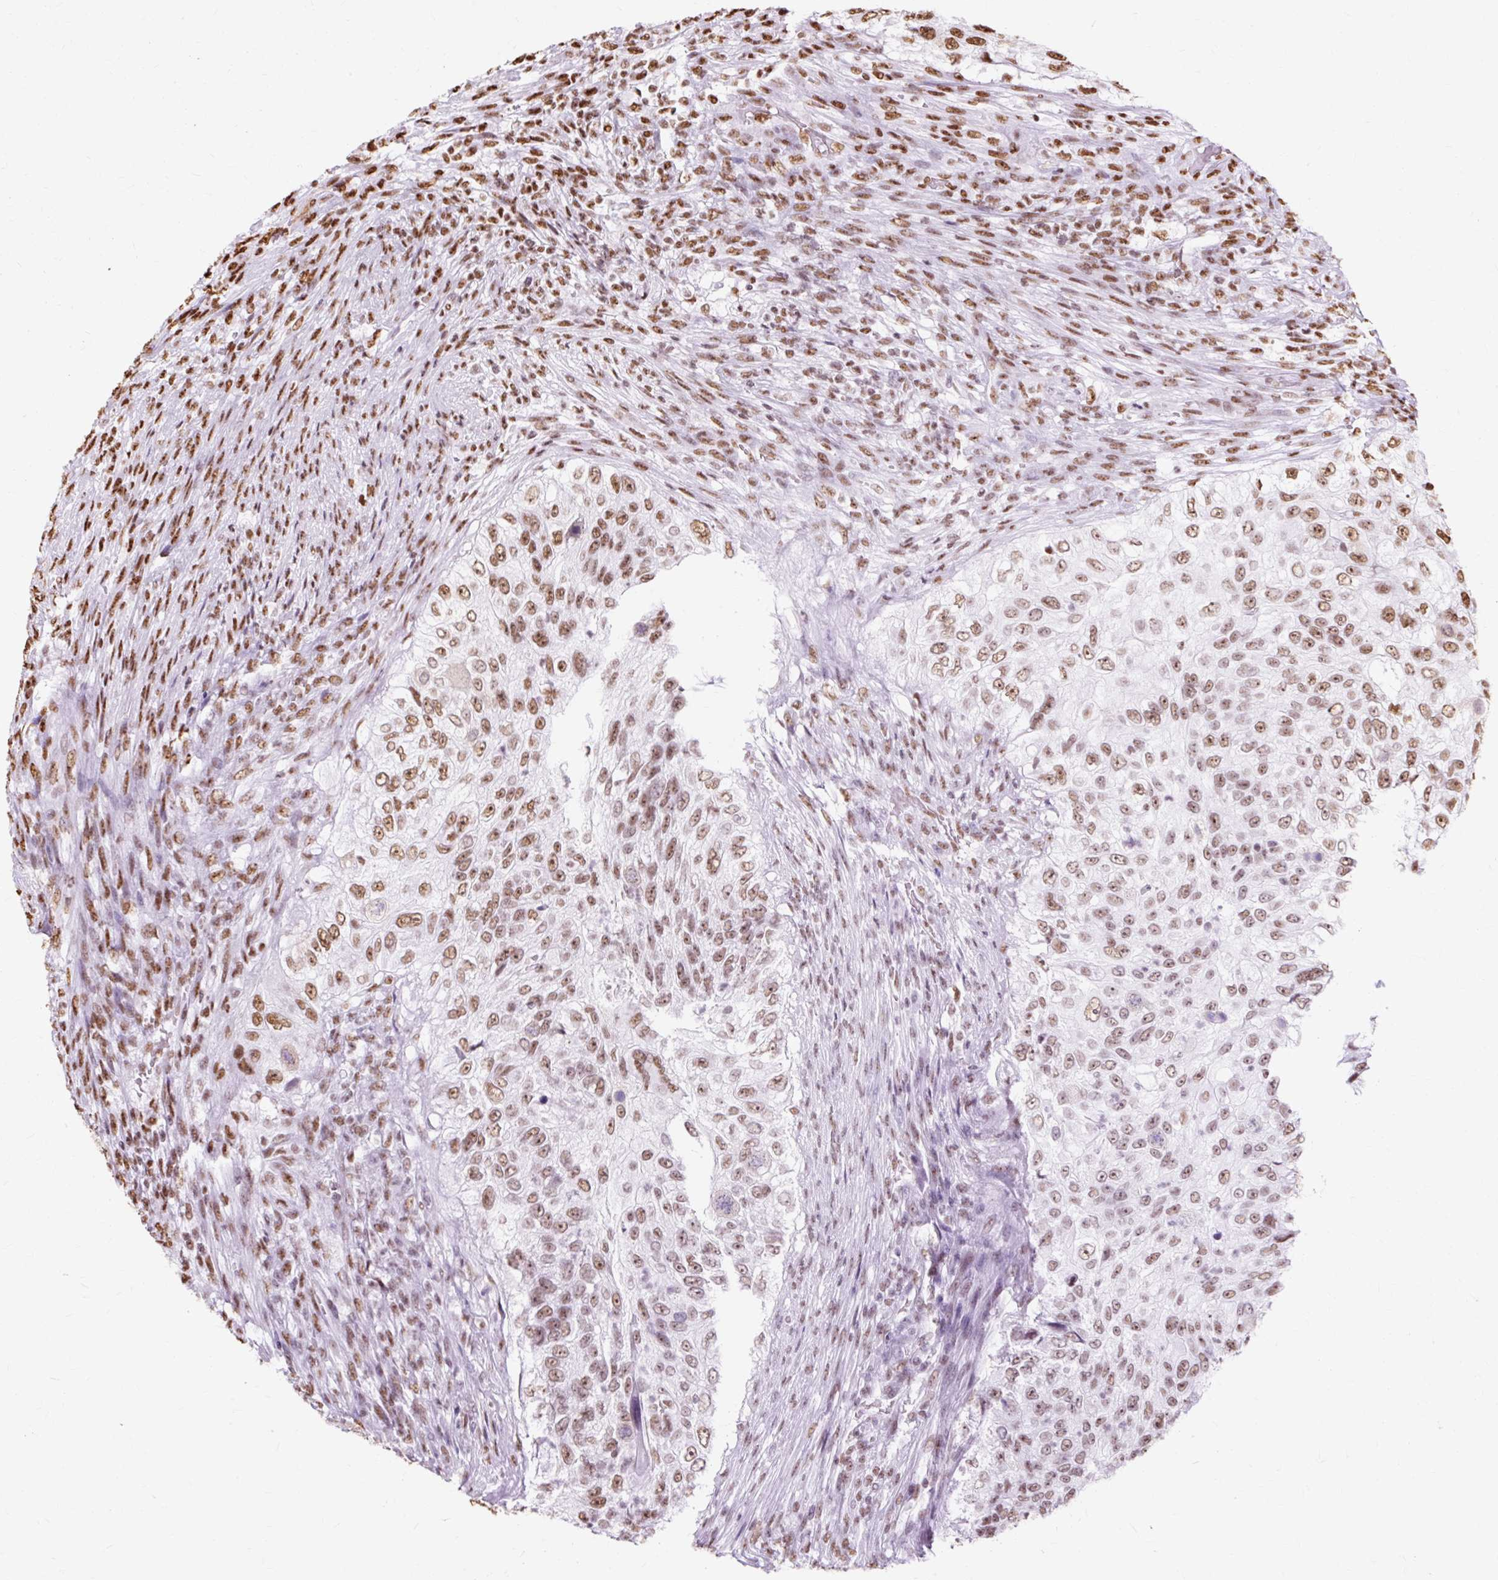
{"staining": {"intensity": "moderate", "quantity": ">75%", "location": "nuclear"}, "tissue": "urothelial cancer", "cell_type": "Tumor cells", "image_type": "cancer", "snomed": [{"axis": "morphology", "description": "Urothelial carcinoma, High grade"}, {"axis": "topography", "description": "Urinary bladder"}], "caption": "This is a photomicrograph of immunohistochemistry (IHC) staining of urothelial cancer, which shows moderate staining in the nuclear of tumor cells.", "gene": "XRCC6", "patient": {"sex": "female", "age": 60}}